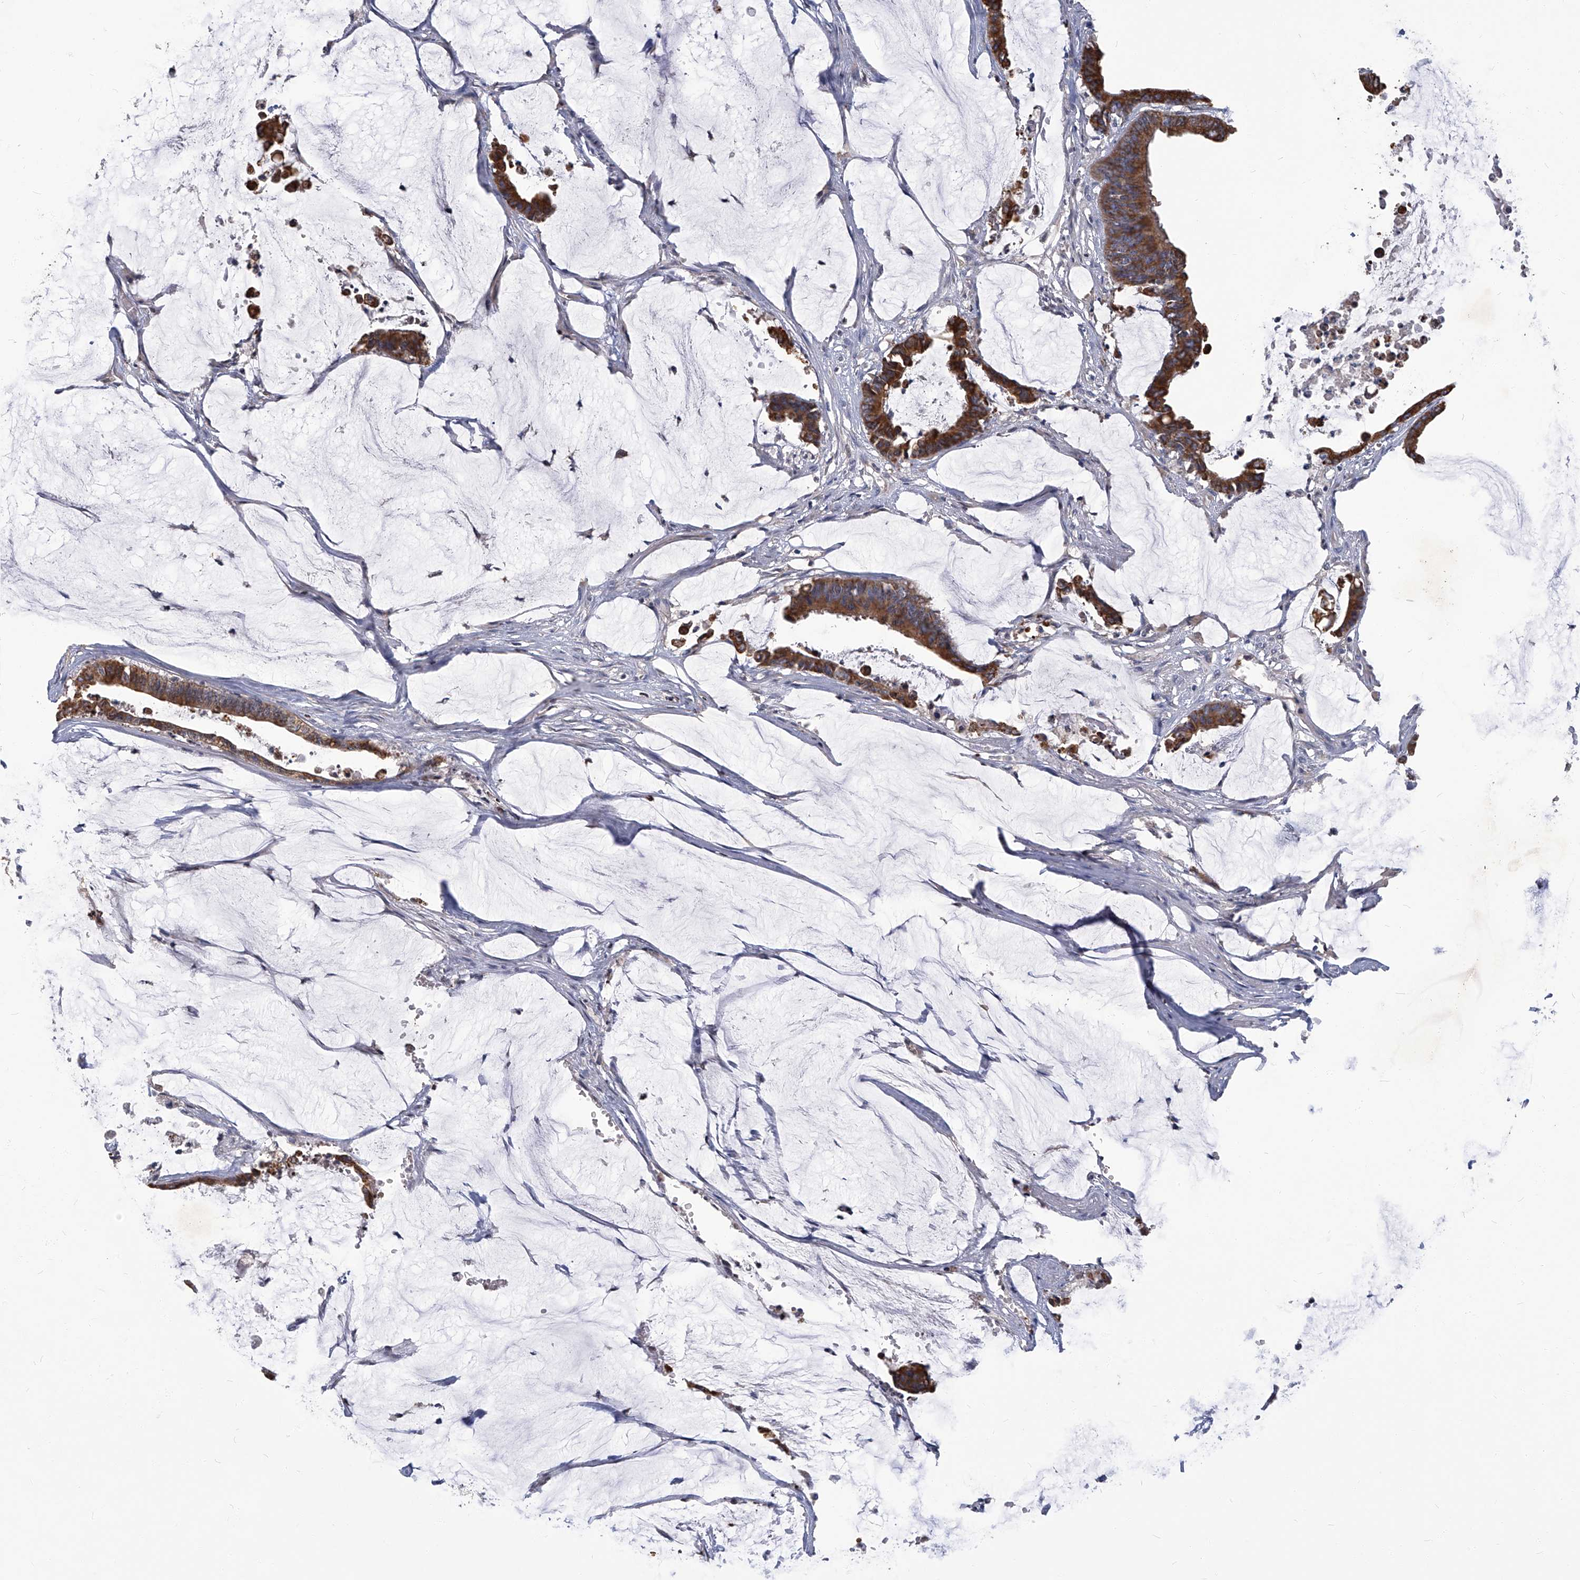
{"staining": {"intensity": "strong", "quantity": ">75%", "location": "cytoplasmic/membranous"}, "tissue": "colorectal cancer", "cell_type": "Tumor cells", "image_type": "cancer", "snomed": [{"axis": "morphology", "description": "Adenocarcinoma, NOS"}, {"axis": "topography", "description": "Rectum"}], "caption": "Colorectal cancer stained for a protein (brown) demonstrates strong cytoplasmic/membranous positive positivity in approximately >75% of tumor cells.", "gene": "TGFBR1", "patient": {"sex": "female", "age": 66}}